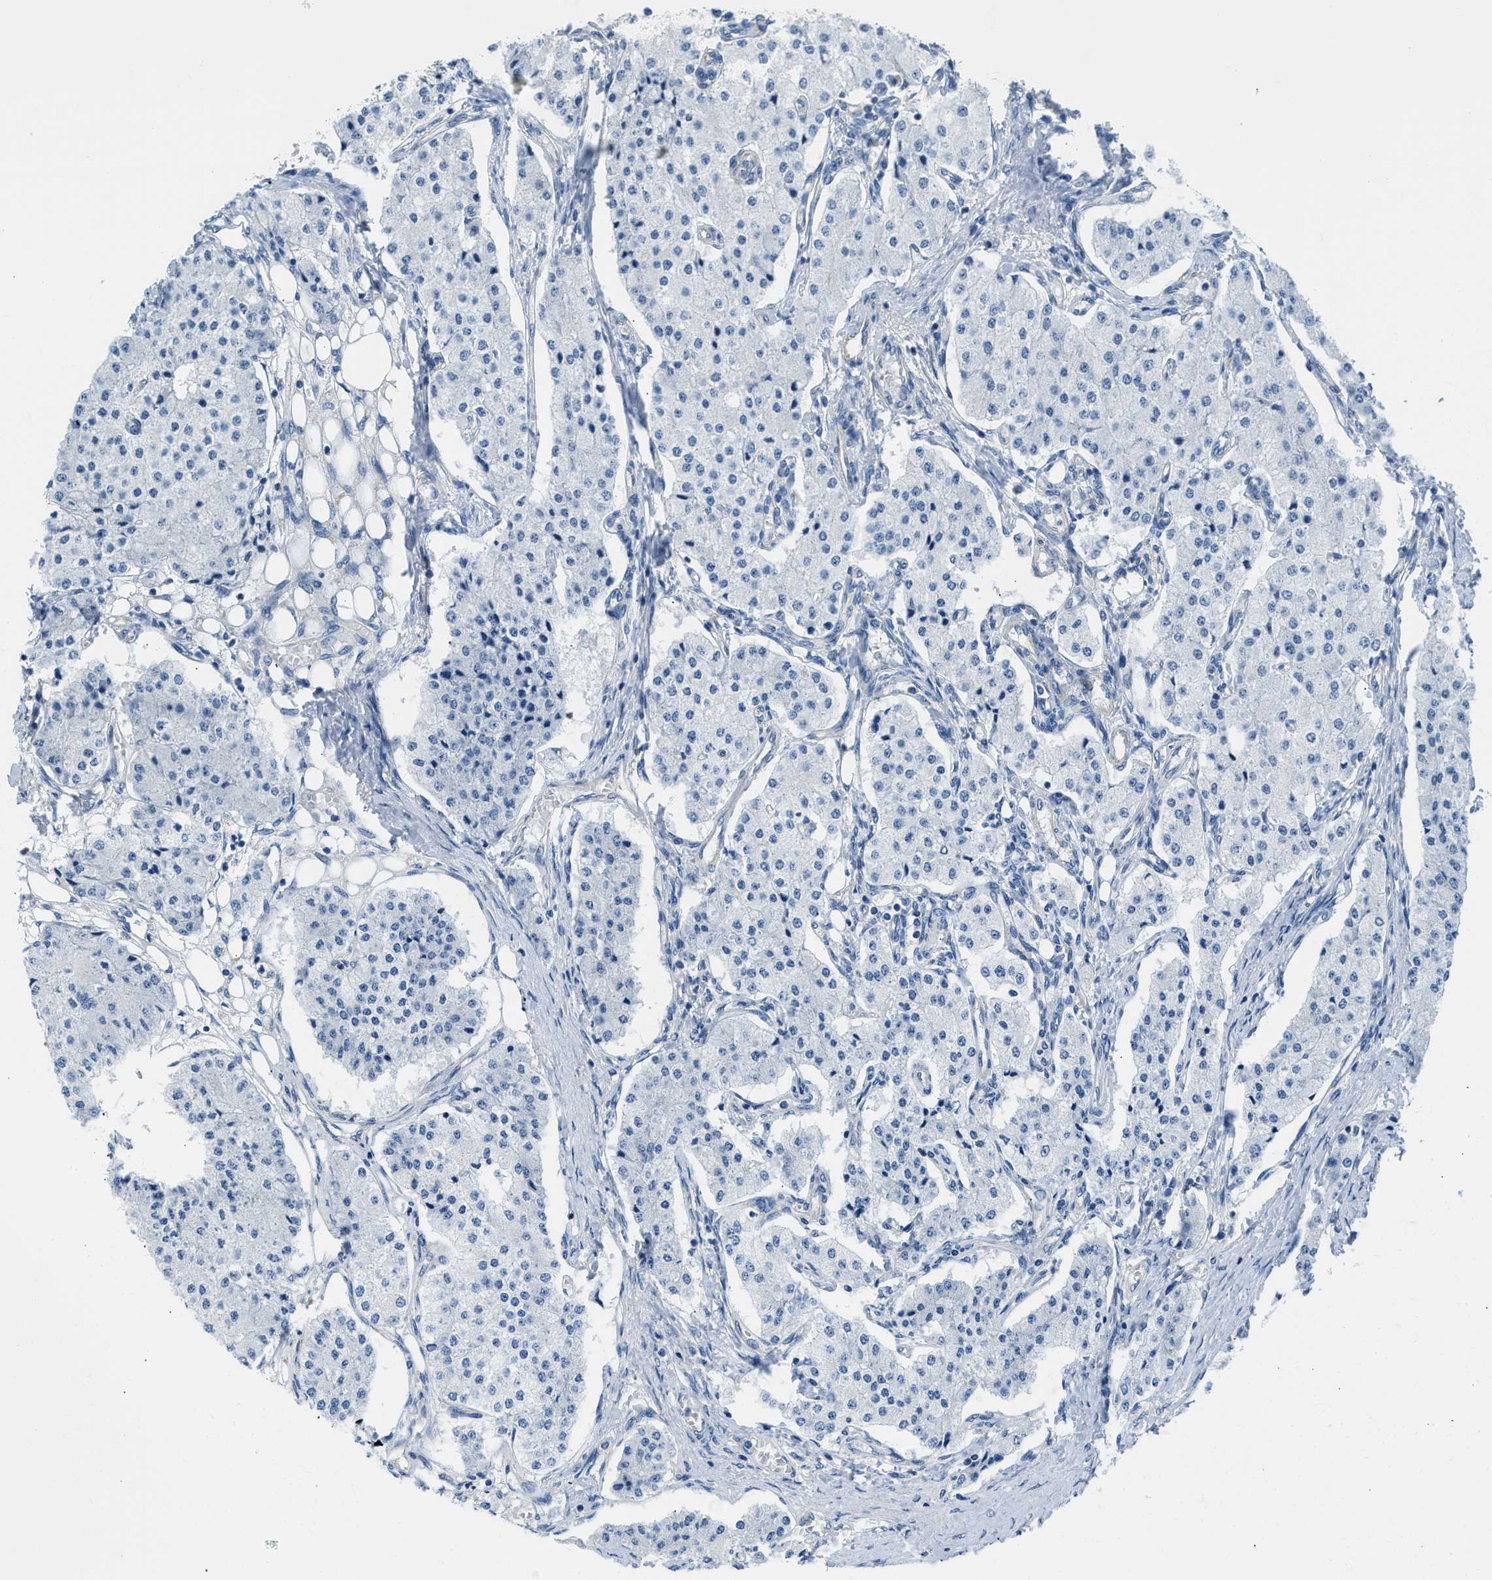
{"staining": {"intensity": "negative", "quantity": "none", "location": "none"}, "tissue": "carcinoid", "cell_type": "Tumor cells", "image_type": "cancer", "snomed": [{"axis": "morphology", "description": "Carcinoid, malignant, NOS"}, {"axis": "topography", "description": "Colon"}], "caption": "Protein analysis of carcinoid (malignant) shows no significant staining in tumor cells.", "gene": "BNC2", "patient": {"sex": "female", "age": 52}}